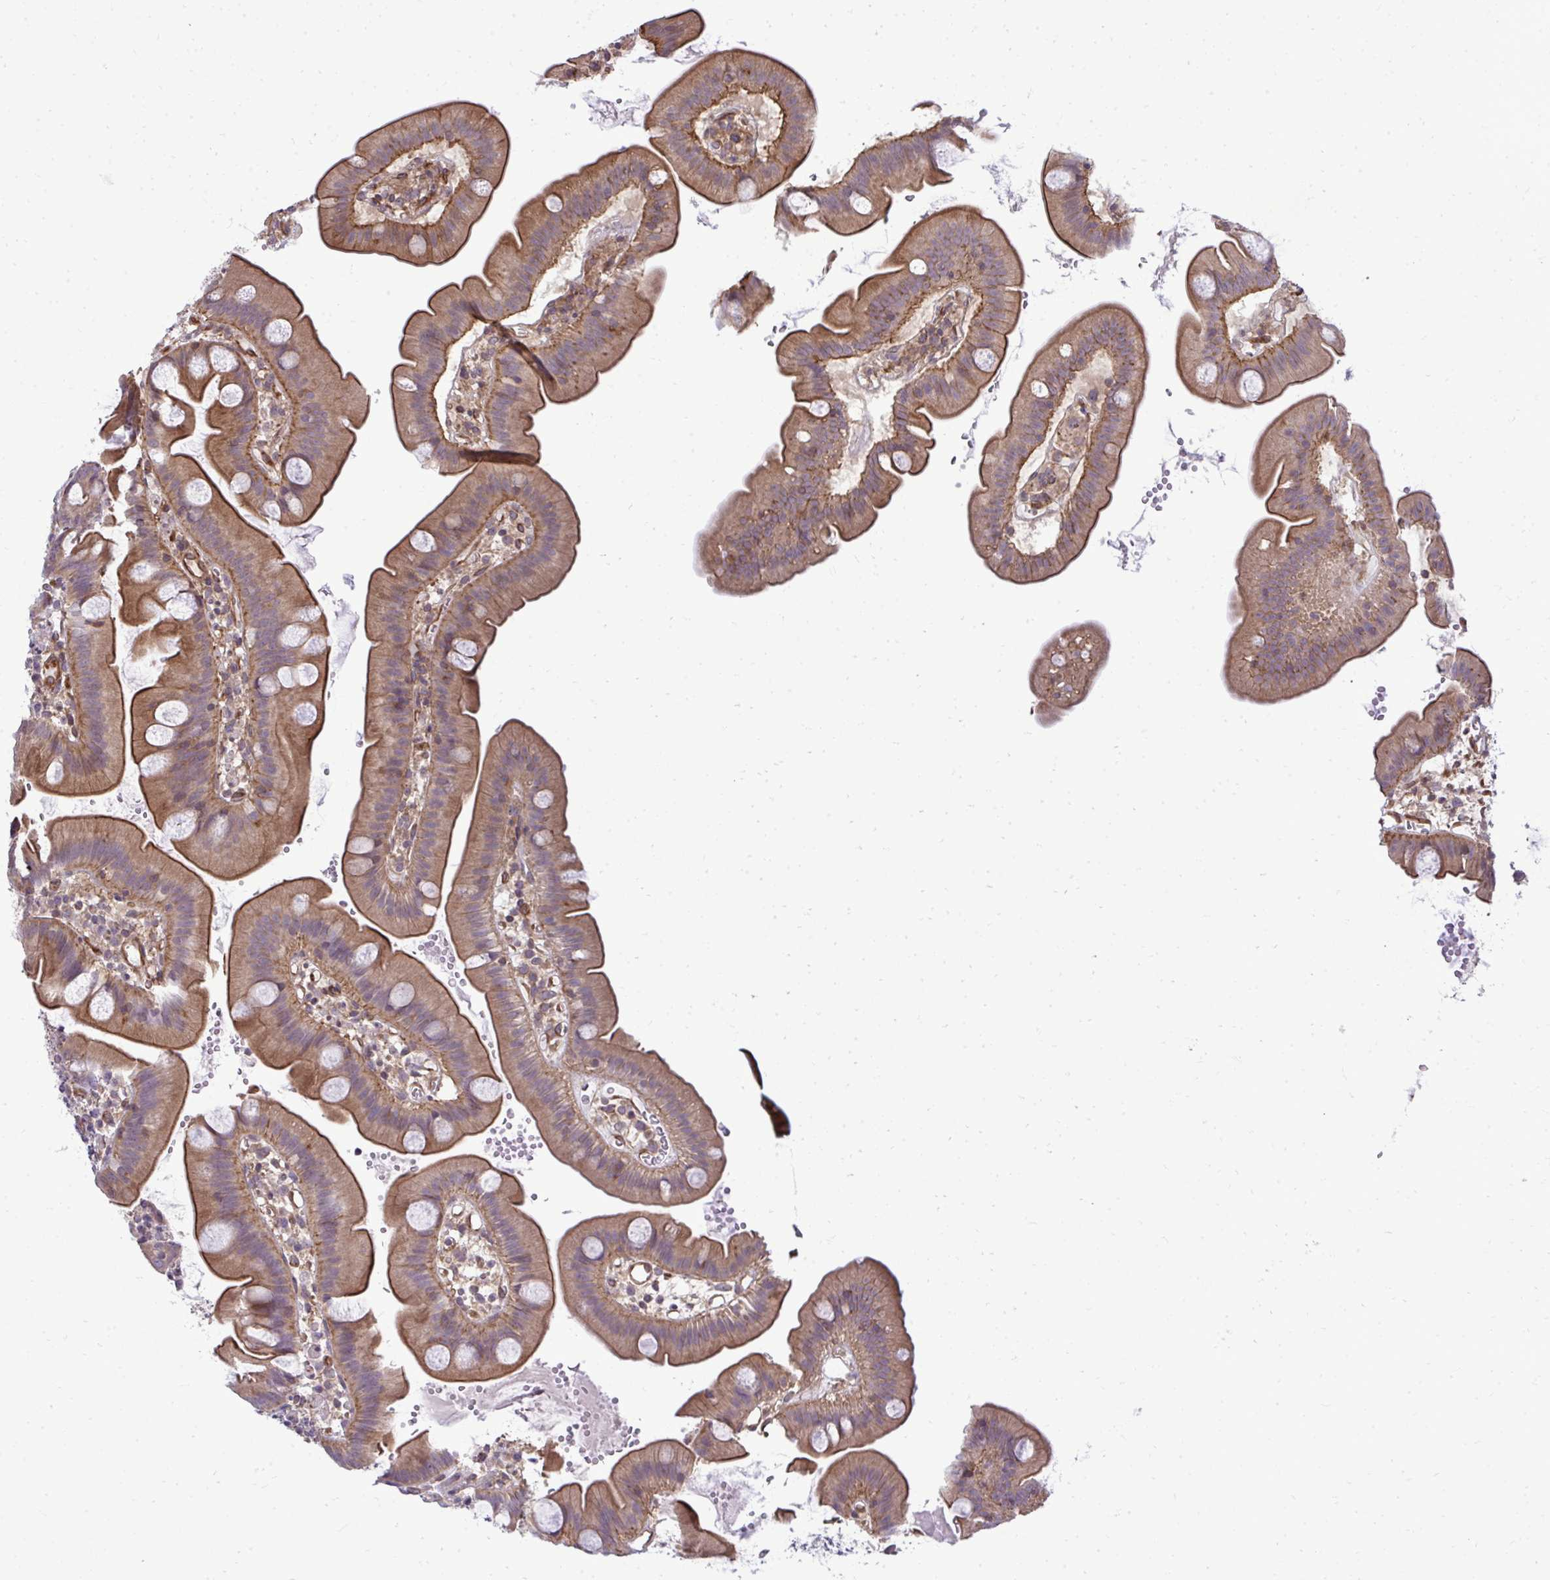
{"staining": {"intensity": "moderate", "quantity": ">75%", "location": "cytoplasmic/membranous"}, "tissue": "small intestine", "cell_type": "Glandular cells", "image_type": "normal", "snomed": [{"axis": "morphology", "description": "Normal tissue, NOS"}, {"axis": "topography", "description": "Small intestine"}], "caption": "The immunohistochemical stain highlights moderate cytoplasmic/membranous positivity in glandular cells of benign small intestine. (Brightfield microscopy of DAB IHC at high magnification).", "gene": "FUT10", "patient": {"sex": "female", "age": 68}}